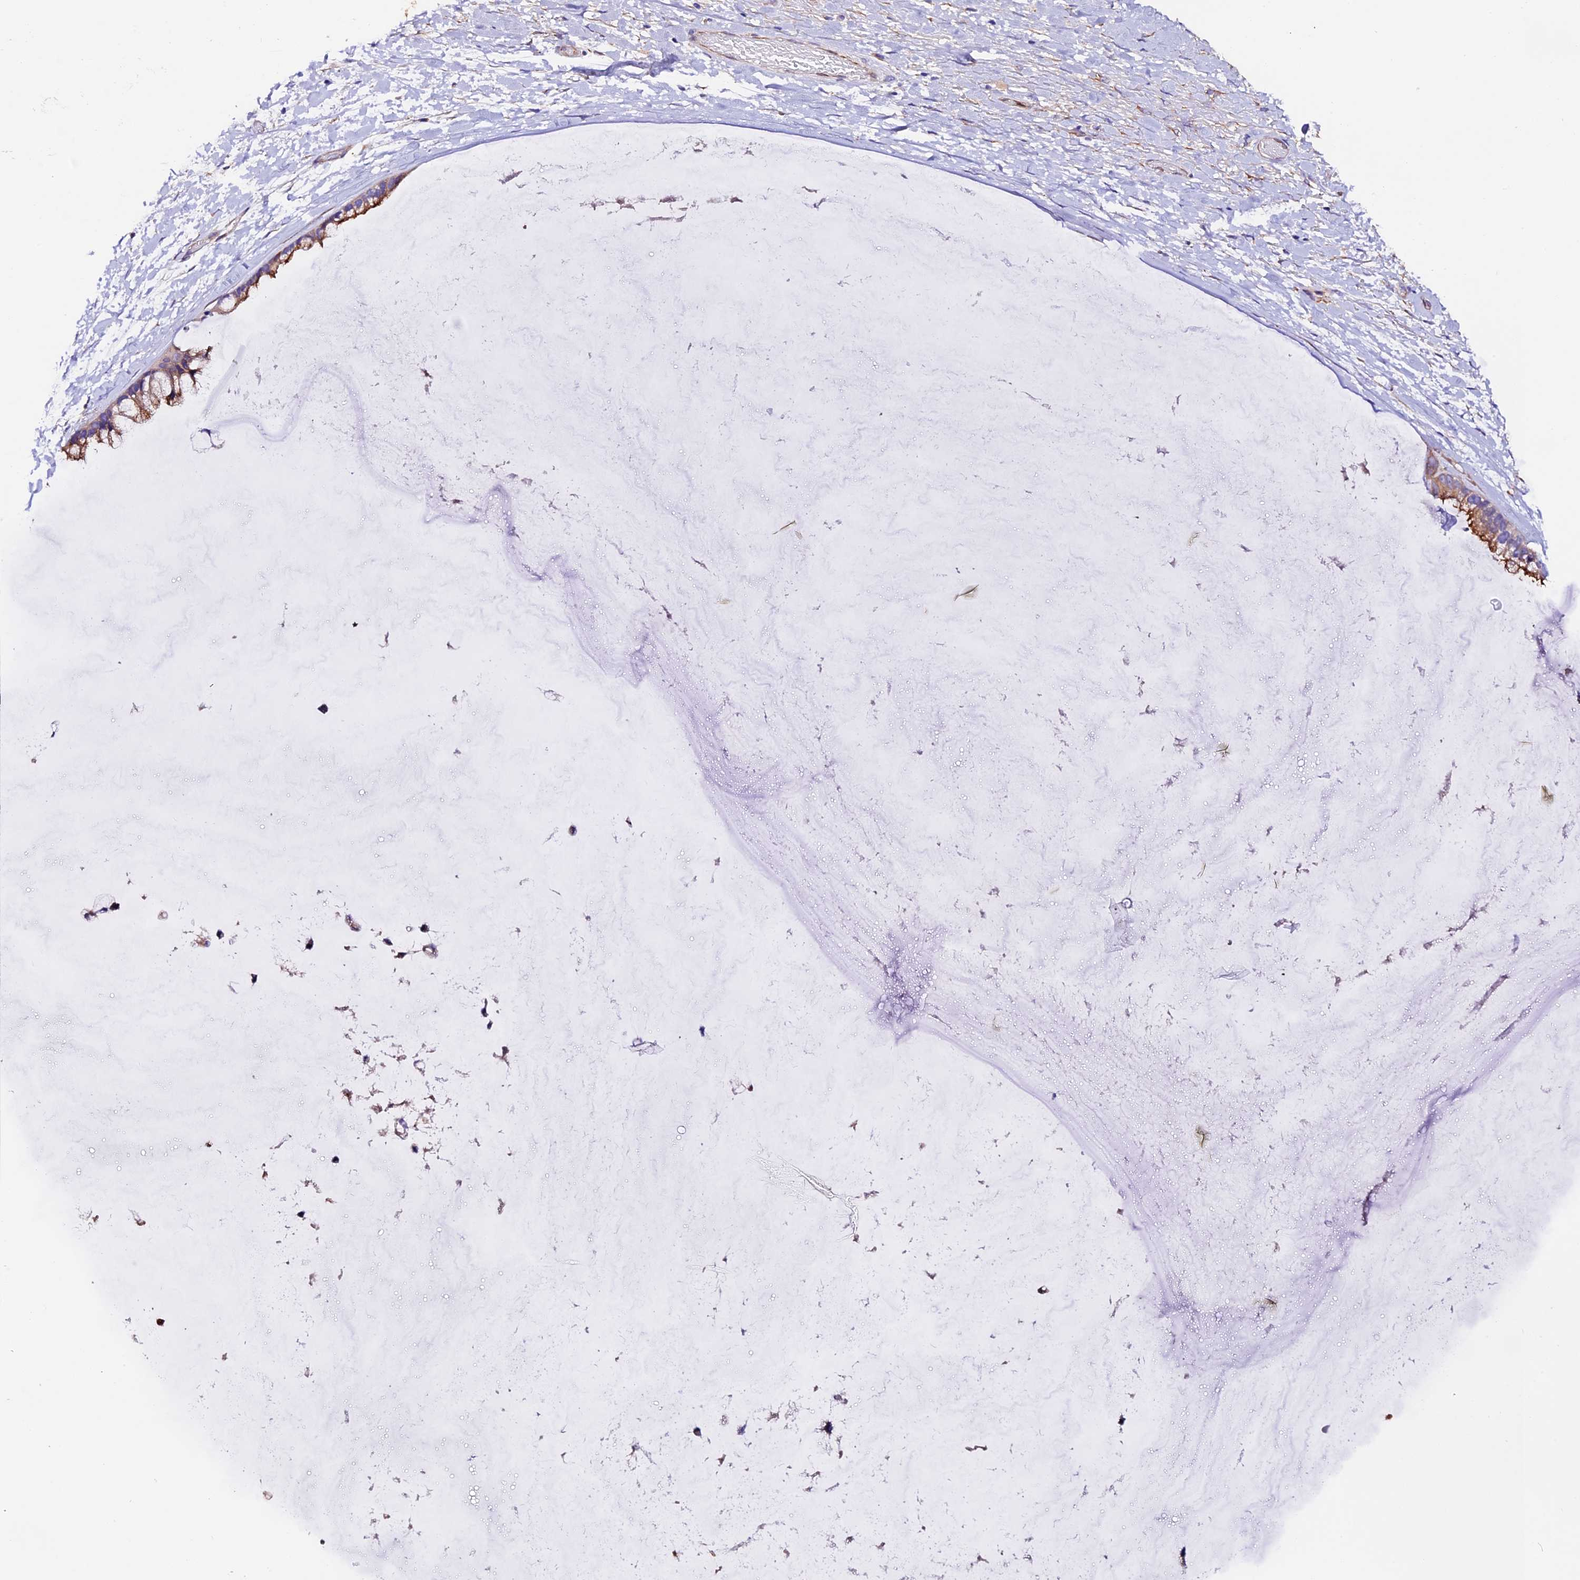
{"staining": {"intensity": "moderate", "quantity": ">75%", "location": "cytoplasmic/membranous"}, "tissue": "ovarian cancer", "cell_type": "Tumor cells", "image_type": "cancer", "snomed": [{"axis": "morphology", "description": "Cystadenocarcinoma, mucinous, NOS"}, {"axis": "topography", "description": "Ovary"}], "caption": "Immunohistochemical staining of human mucinous cystadenocarcinoma (ovarian) reveals medium levels of moderate cytoplasmic/membranous protein expression in about >75% of tumor cells. The protein is shown in brown color, while the nuclei are stained blue.", "gene": "CLN5", "patient": {"sex": "female", "age": 39}}